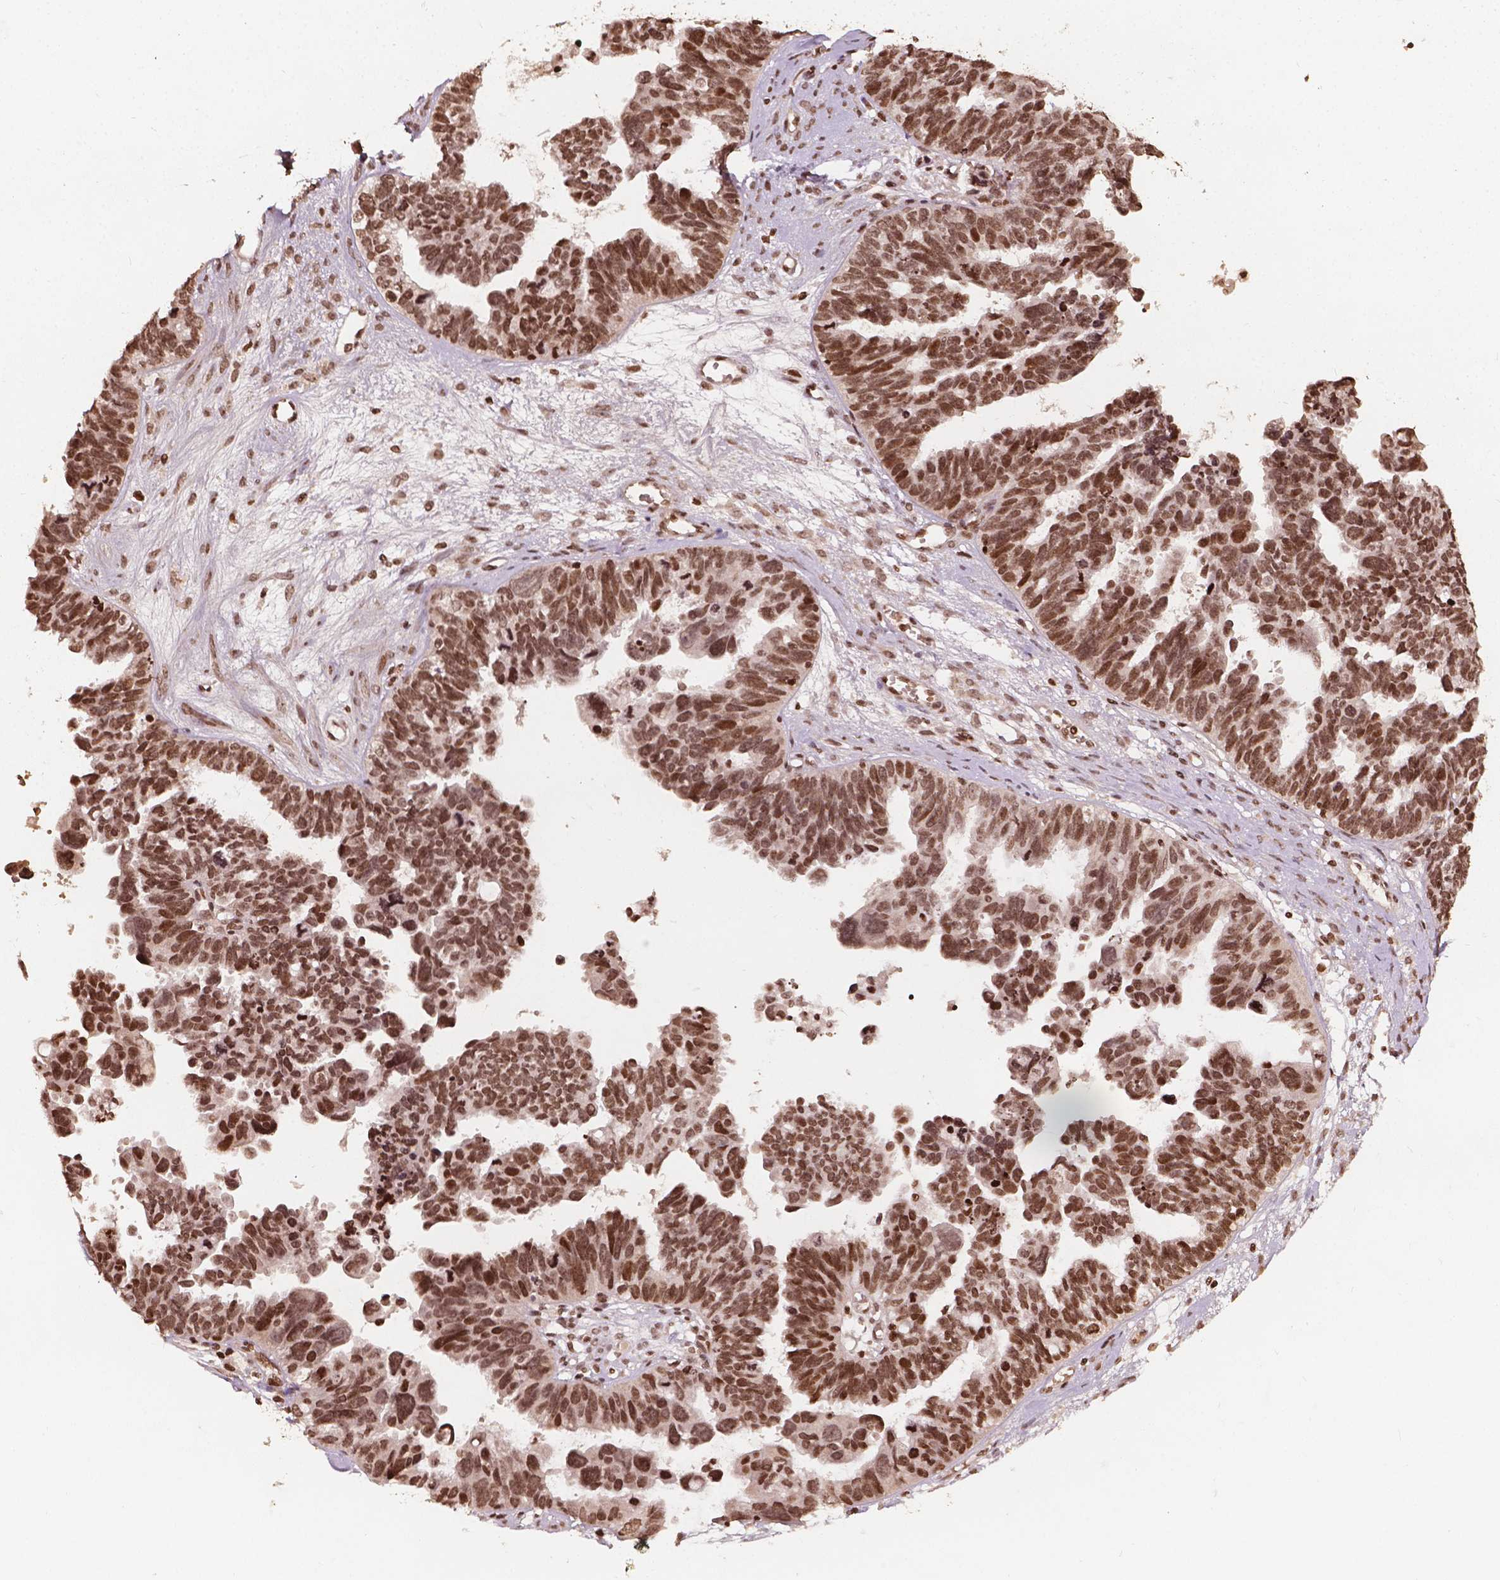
{"staining": {"intensity": "moderate", "quantity": ">75%", "location": "nuclear"}, "tissue": "ovarian cancer", "cell_type": "Tumor cells", "image_type": "cancer", "snomed": [{"axis": "morphology", "description": "Cystadenocarcinoma, serous, NOS"}, {"axis": "topography", "description": "Ovary"}], "caption": "Protein staining by immunohistochemistry demonstrates moderate nuclear staining in approximately >75% of tumor cells in ovarian cancer. (IHC, brightfield microscopy, high magnification).", "gene": "H3C14", "patient": {"sex": "female", "age": 60}}